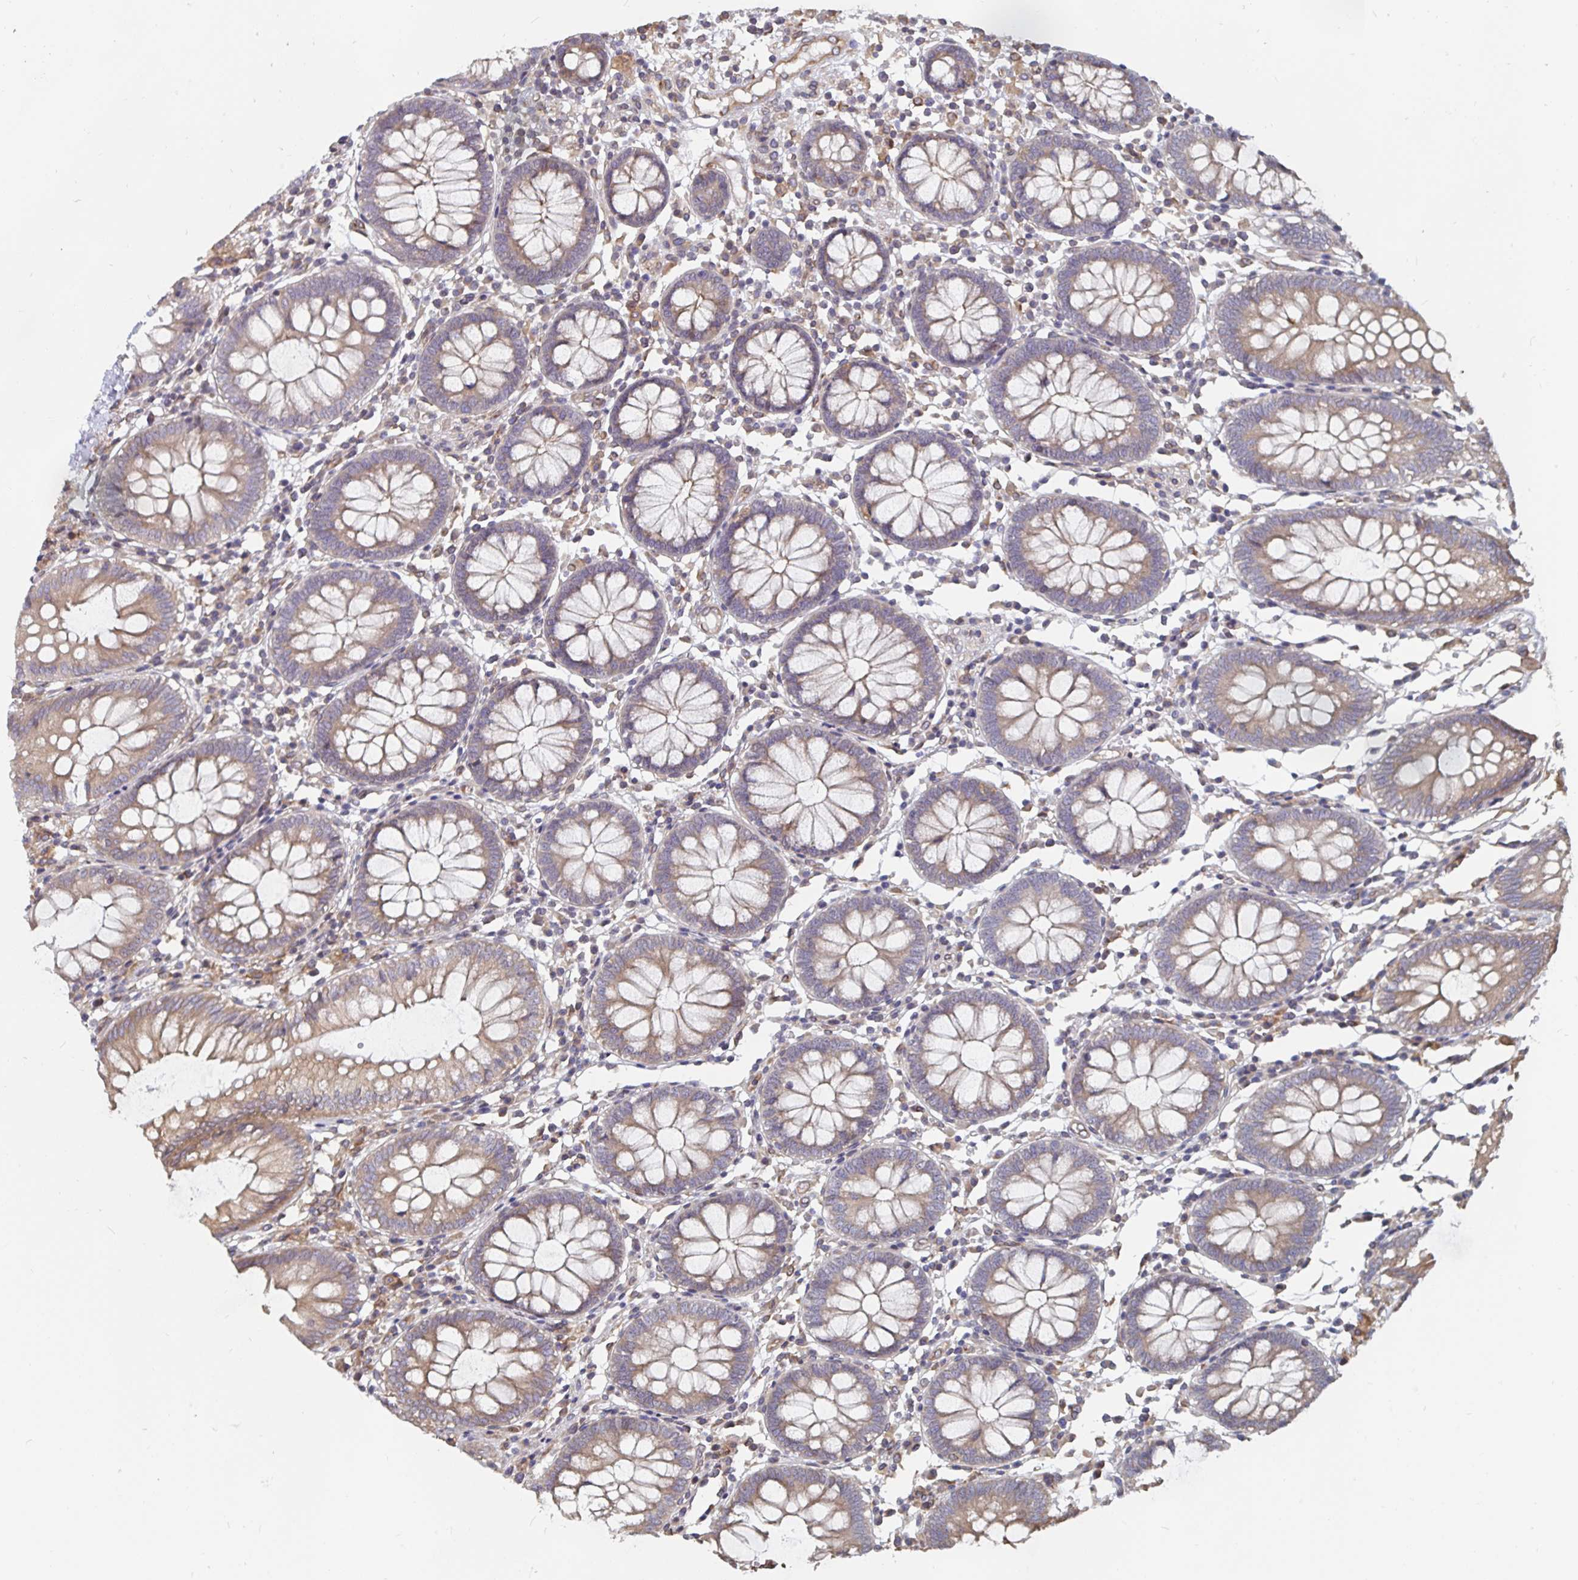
{"staining": {"intensity": "negative", "quantity": "none", "location": "none"}, "tissue": "colon", "cell_type": "Endothelial cells", "image_type": "normal", "snomed": [{"axis": "morphology", "description": "Normal tissue, NOS"}, {"axis": "morphology", "description": "Adenocarcinoma, NOS"}, {"axis": "topography", "description": "Colon"}], "caption": "The photomicrograph shows no staining of endothelial cells in unremarkable colon. (DAB immunohistochemistry with hematoxylin counter stain).", "gene": "BCAP29", "patient": {"sex": "male", "age": 83}}